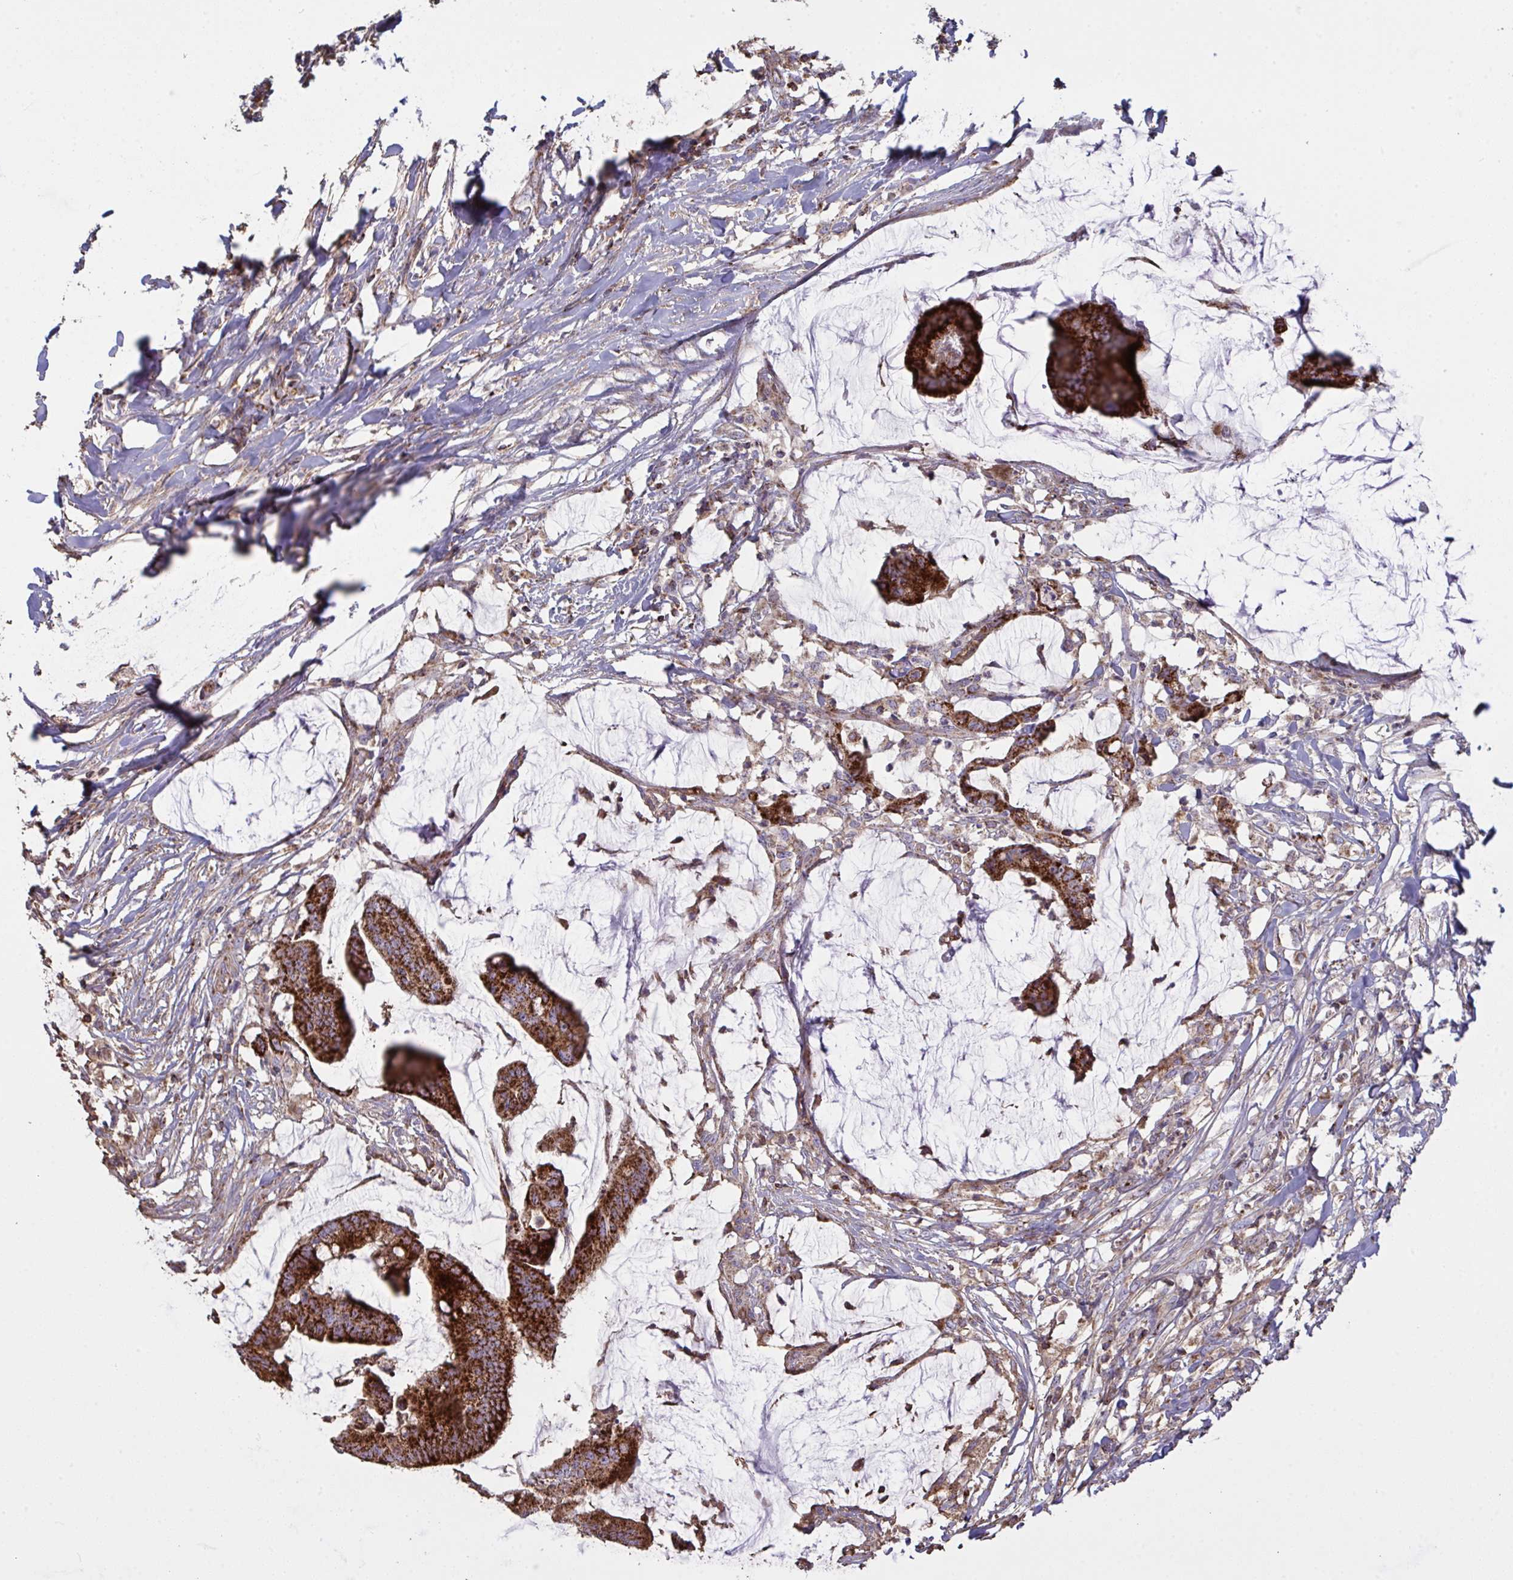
{"staining": {"intensity": "strong", "quantity": ">75%", "location": "cytoplasmic/membranous"}, "tissue": "colorectal cancer", "cell_type": "Tumor cells", "image_type": "cancer", "snomed": [{"axis": "morphology", "description": "Adenocarcinoma, NOS"}, {"axis": "topography", "description": "Colon"}], "caption": "The immunohistochemical stain shows strong cytoplasmic/membranous staining in tumor cells of colorectal cancer (adenocarcinoma) tissue. (DAB (3,3'-diaminobenzidine) IHC with brightfield microscopy, high magnification).", "gene": "MICOS10", "patient": {"sex": "male", "age": 62}}